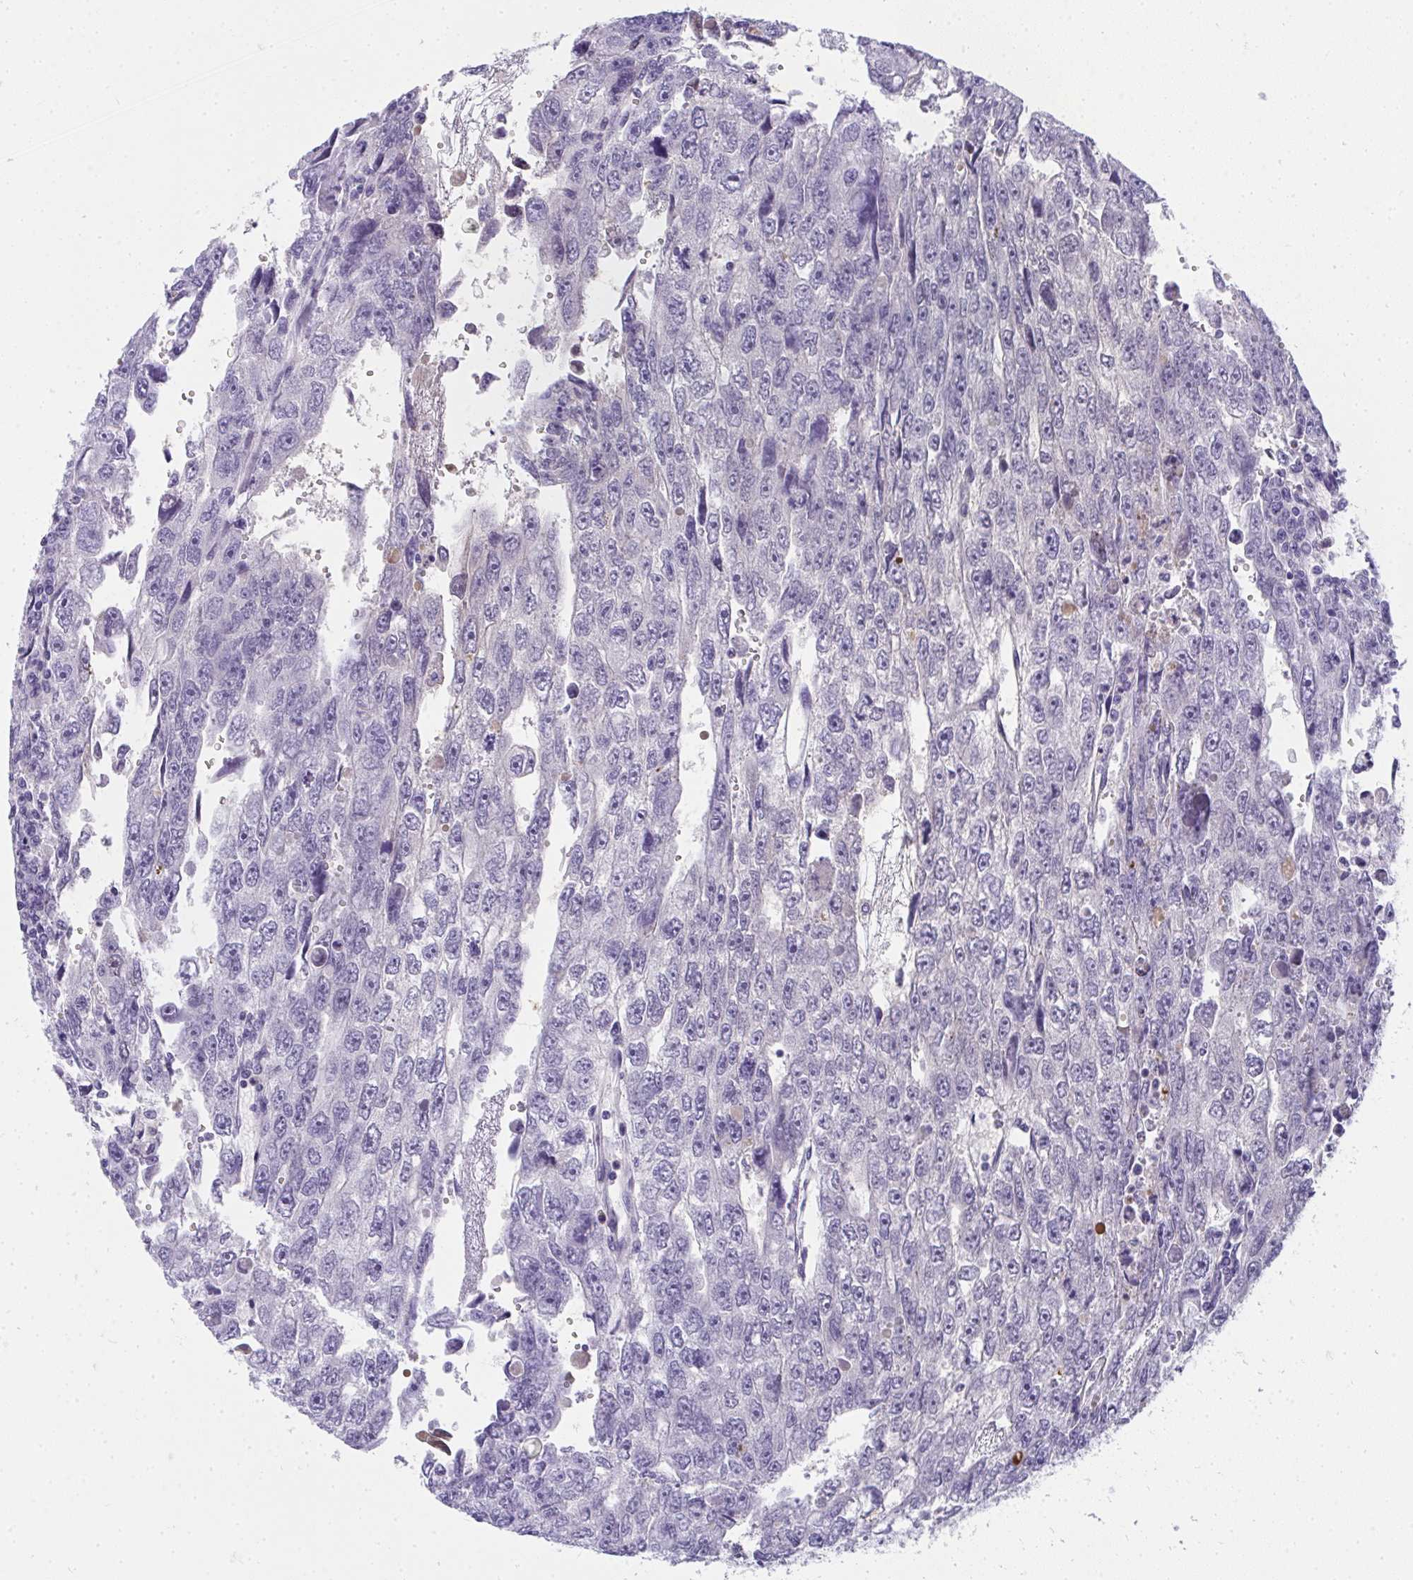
{"staining": {"intensity": "negative", "quantity": "none", "location": "none"}, "tissue": "testis cancer", "cell_type": "Tumor cells", "image_type": "cancer", "snomed": [{"axis": "morphology", "description": "Carcinoma, Embryonal, NOS"}, {"axis": "topography", "description": "Testis"}], "caption": "Embryonal carcinoma (testis) was stained to show a protein in brown. There is no significant staining in tumor cells.", "gene": "ZSWIM3", "patient": {"sex": "male", "age": 20}}